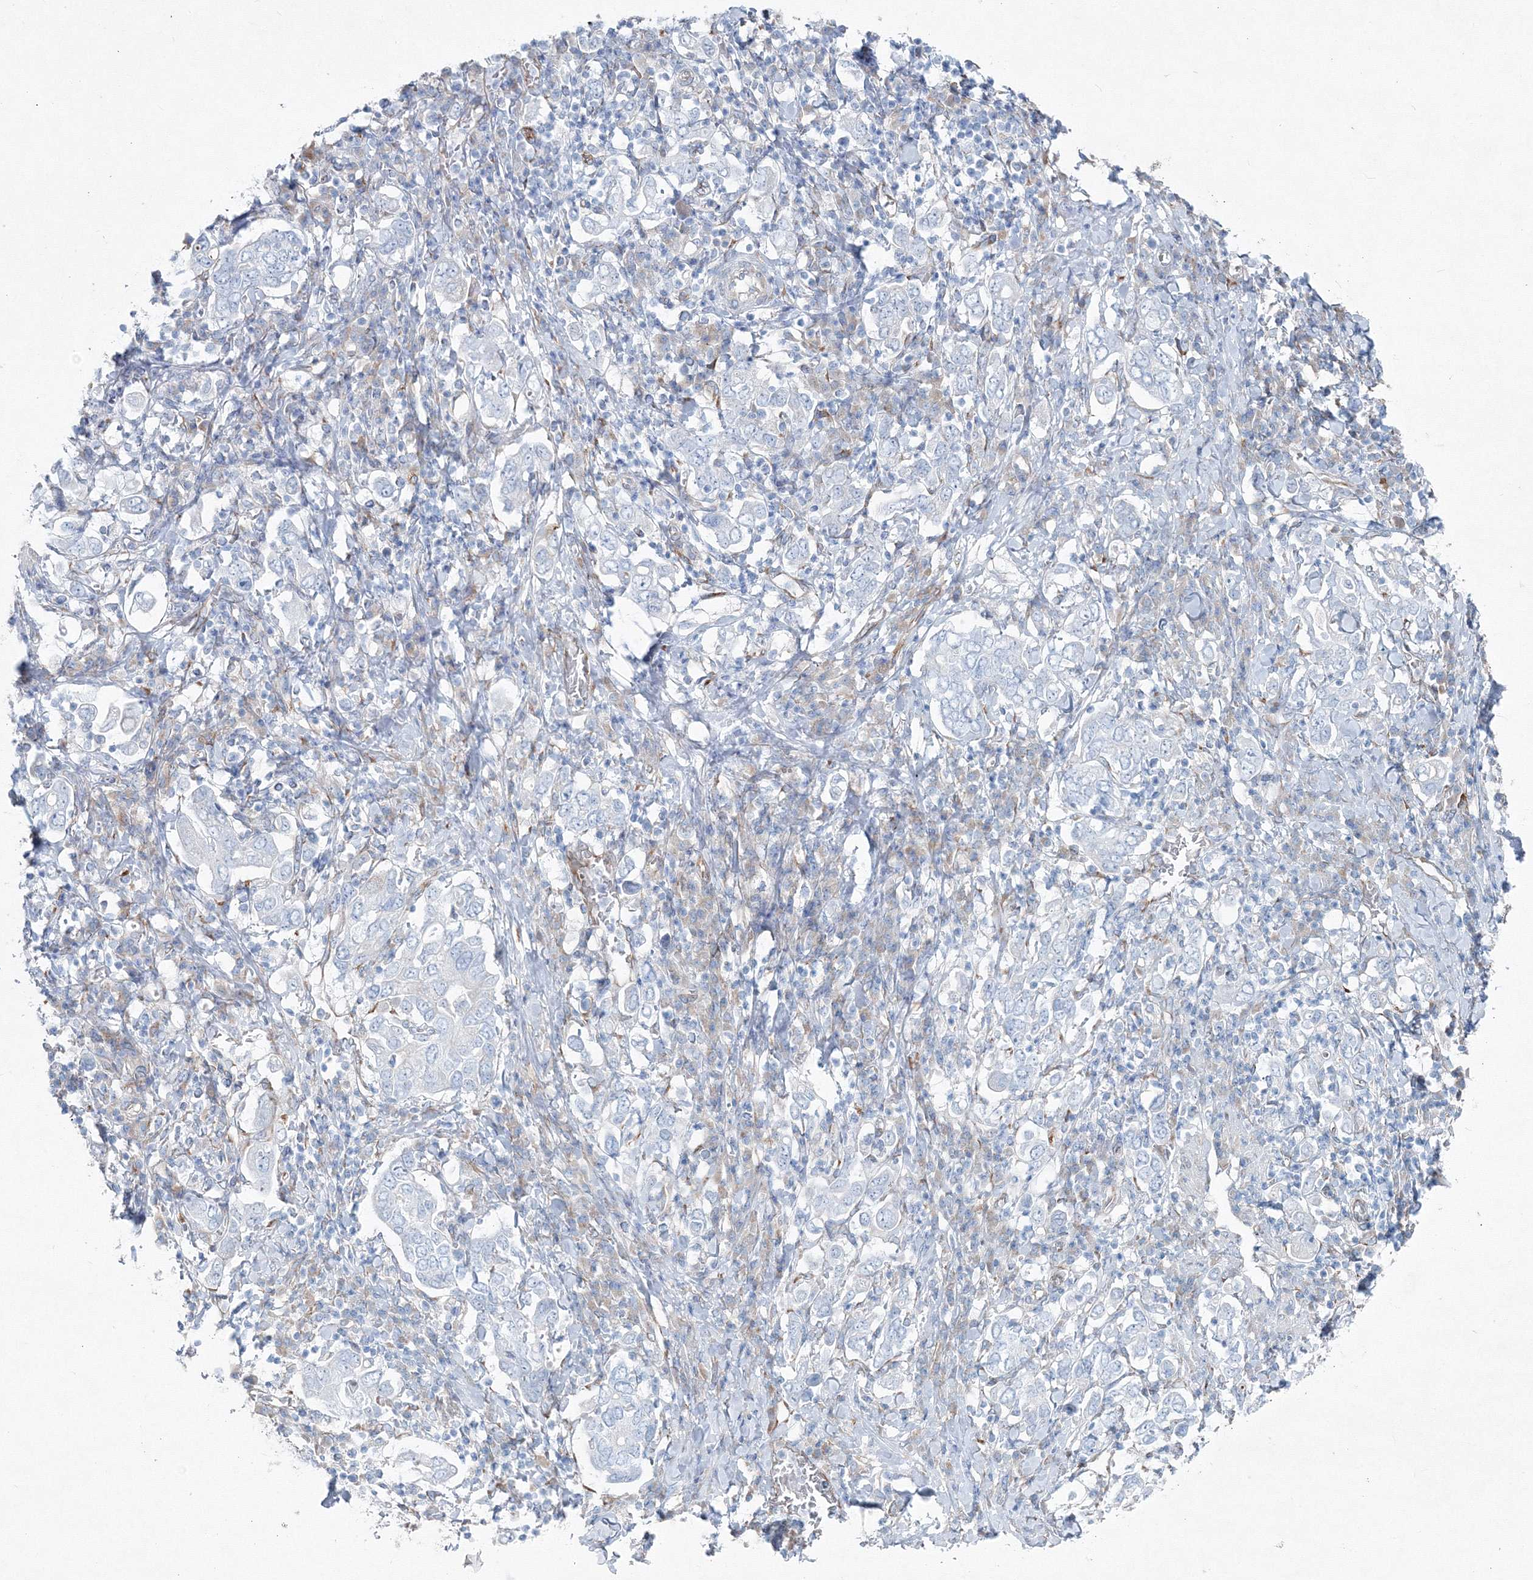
{"staining": {"intensity": "negative", "quantity": "none", "location": "none"}, "tissue": "stomach cancer", "cell_type": "Tumor cells", "image_type": "cancer", "snomed": [{"axis": "morphology", "description": "Adenocarcinoma, NOS"}, {"axis": "topography", "description": "Stomach, upper"}], "caption": "Immunohistochemical staining of human stomach cancer (adenocarcinoma) shows no significant positivity in tumor cells.", "gene": "RCN1", "patient": {"sex": "male", "age": 62}}